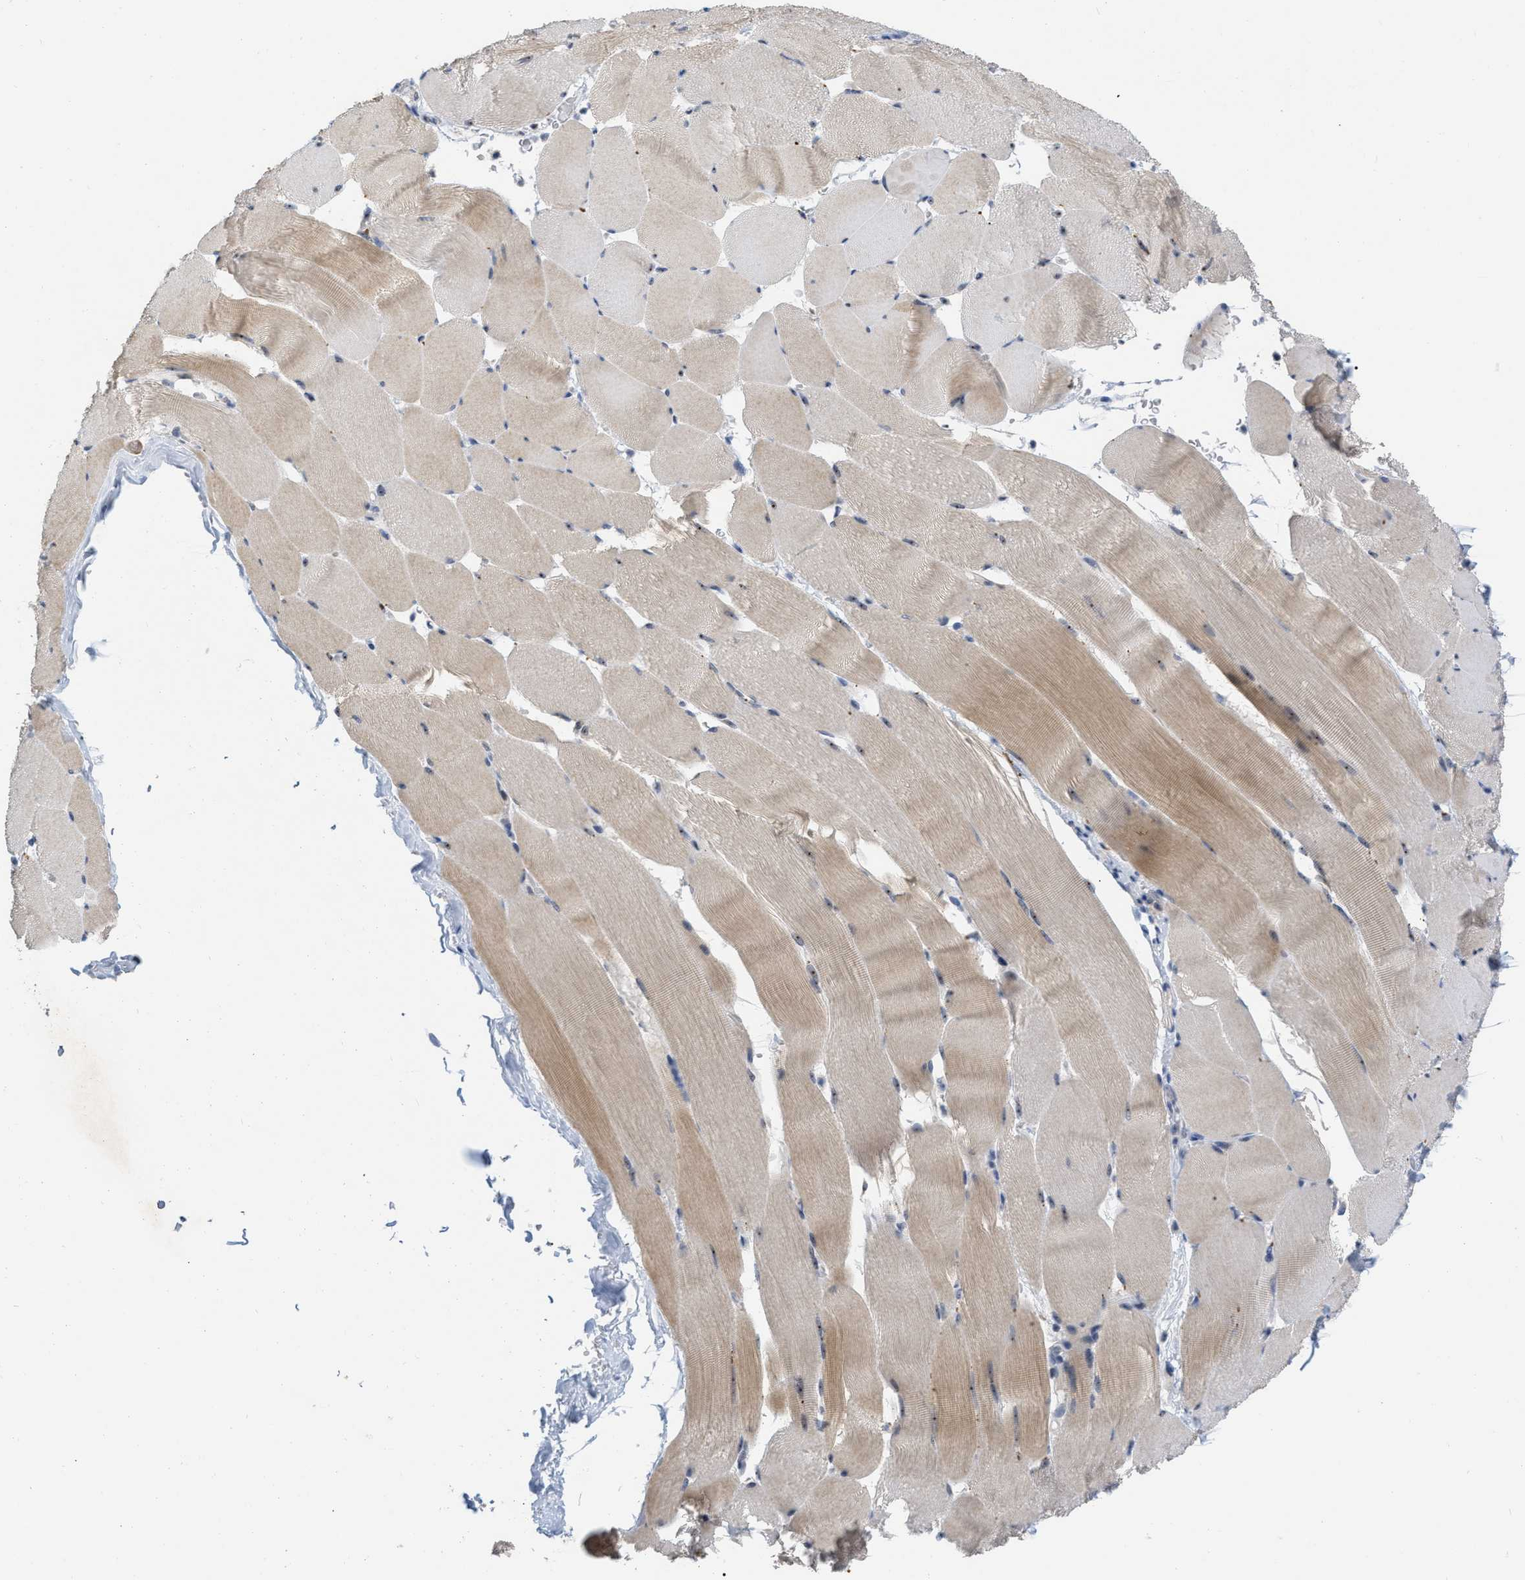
{"staining": {"intensity": "weak", "quantity": "25%-75%", "location": "cytoplasmic/membranous,nuclear"}, "tissue": "skeletal muscle", "cell_type": "Myocytes", "image_type": "normal", "snomed": [{"axis": "morphology", "description": "Normal tissue, NOS"}, {"axis": "topography", "description": "Skeletal muscle"}], "caption": "Immunohistochemical staining of unremarkable human skeletal muscle reveals weak cytoplasmic/membranous,nuclear protein positivity in about 25%-75% of myocytes. Using DAB (3,3'-diaminobenzidine) (brown) and hematoxylin (blue) stains, captured at high magnification using brightfield microscopy.", "gene": "ELAC2", "patient": {"sex": "male", "age": 62}}